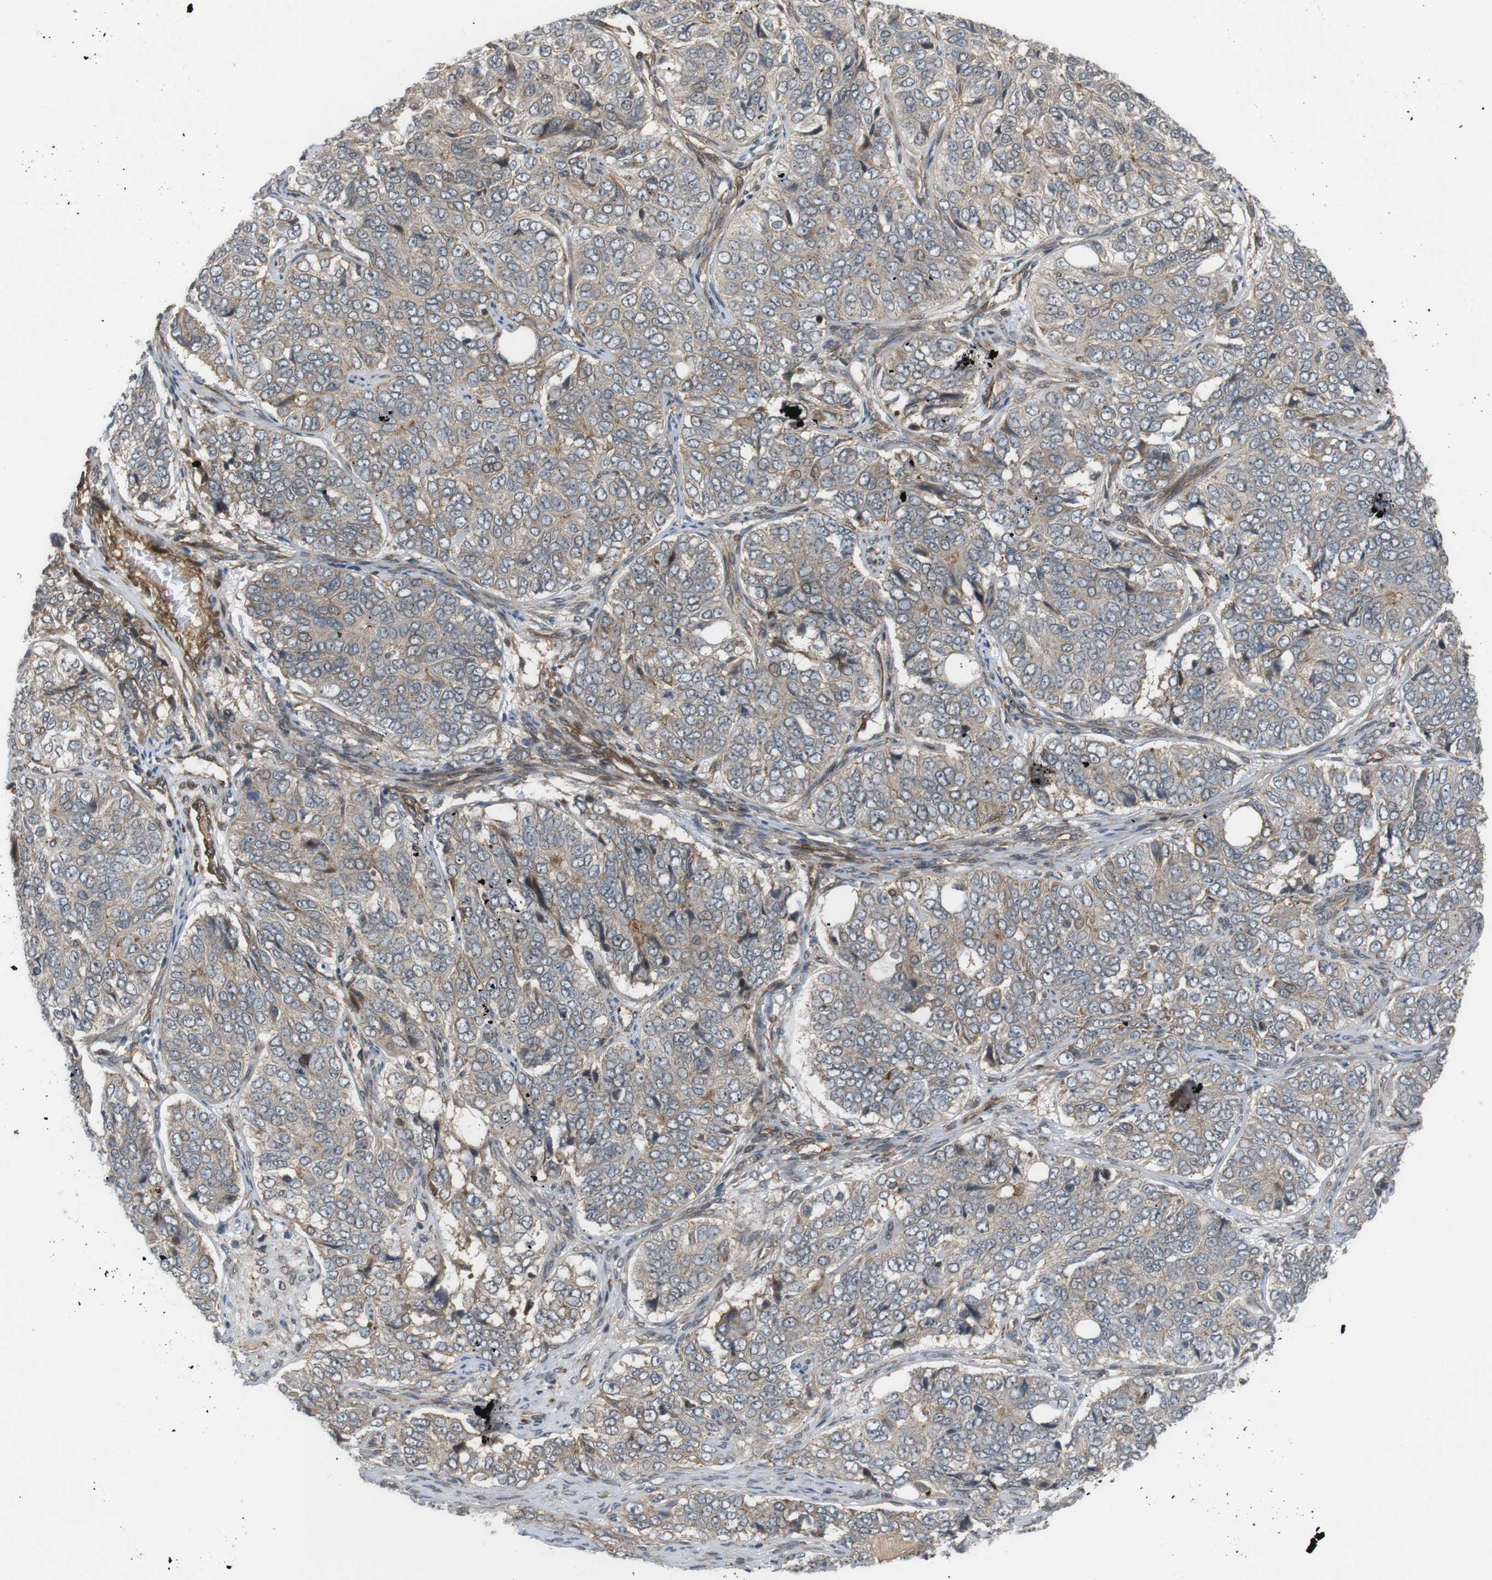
{"staining": {"intensity": "weak", "quantity": "<25%", "location": "cytoplasmic/membranous"}, "tissue": "ovarian cancer", "cell_type": "Tumor cells", "image_type": "cancer", "snomed": [{"axis": "morphology", "description": "Carcinoma, endometroid"}, {"axis": "topography", "description": "Ovary"}], "caption": "IHC histopathology image of neoplastic tissue: human ovarian endometroid carcinoma stained with DAB (3,3'-diaminobenzidine) shows no significant protein positivity in tumor cells.", "gene": "KANK2", "patient": {"sex": "female", "age": 51}}